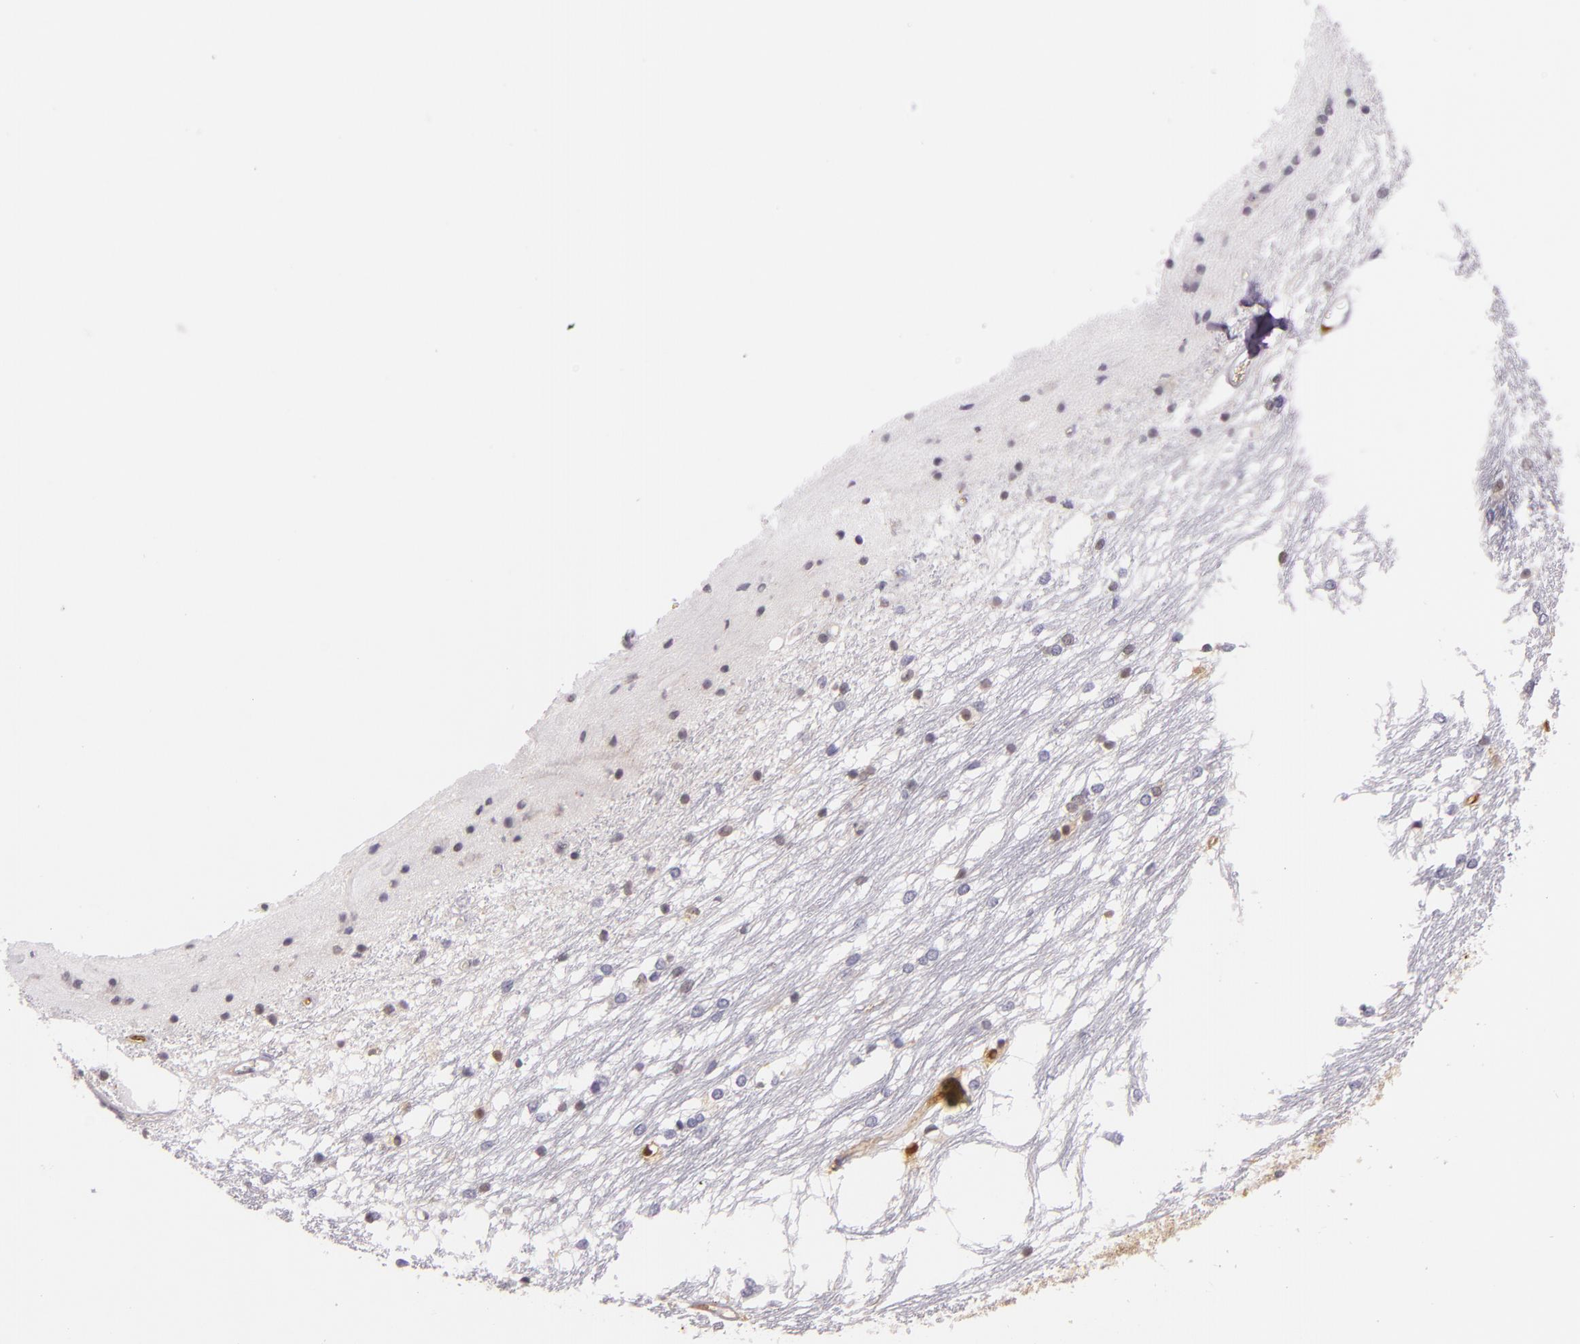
{"staining": {"intensity": "moderate", "quantity": "25%-75%", "location": "nuclear"}, "tissue": "caudate", "cell_type": "Glial cells", "image_type": "normal", "snomed": [{"axis": "morphology", "description": "Normal tissue, NOS"}, {"axis": "topography", "description": "Lateral ventricle wall"}], "caption": "Immunohistochemical staining of benign caudate demonstrates medium levels of moderate nuclear positivity in about 25%-75% of glial cells.", "gene": "MT1A", "patient": {"sex": "female", "age": 19}}